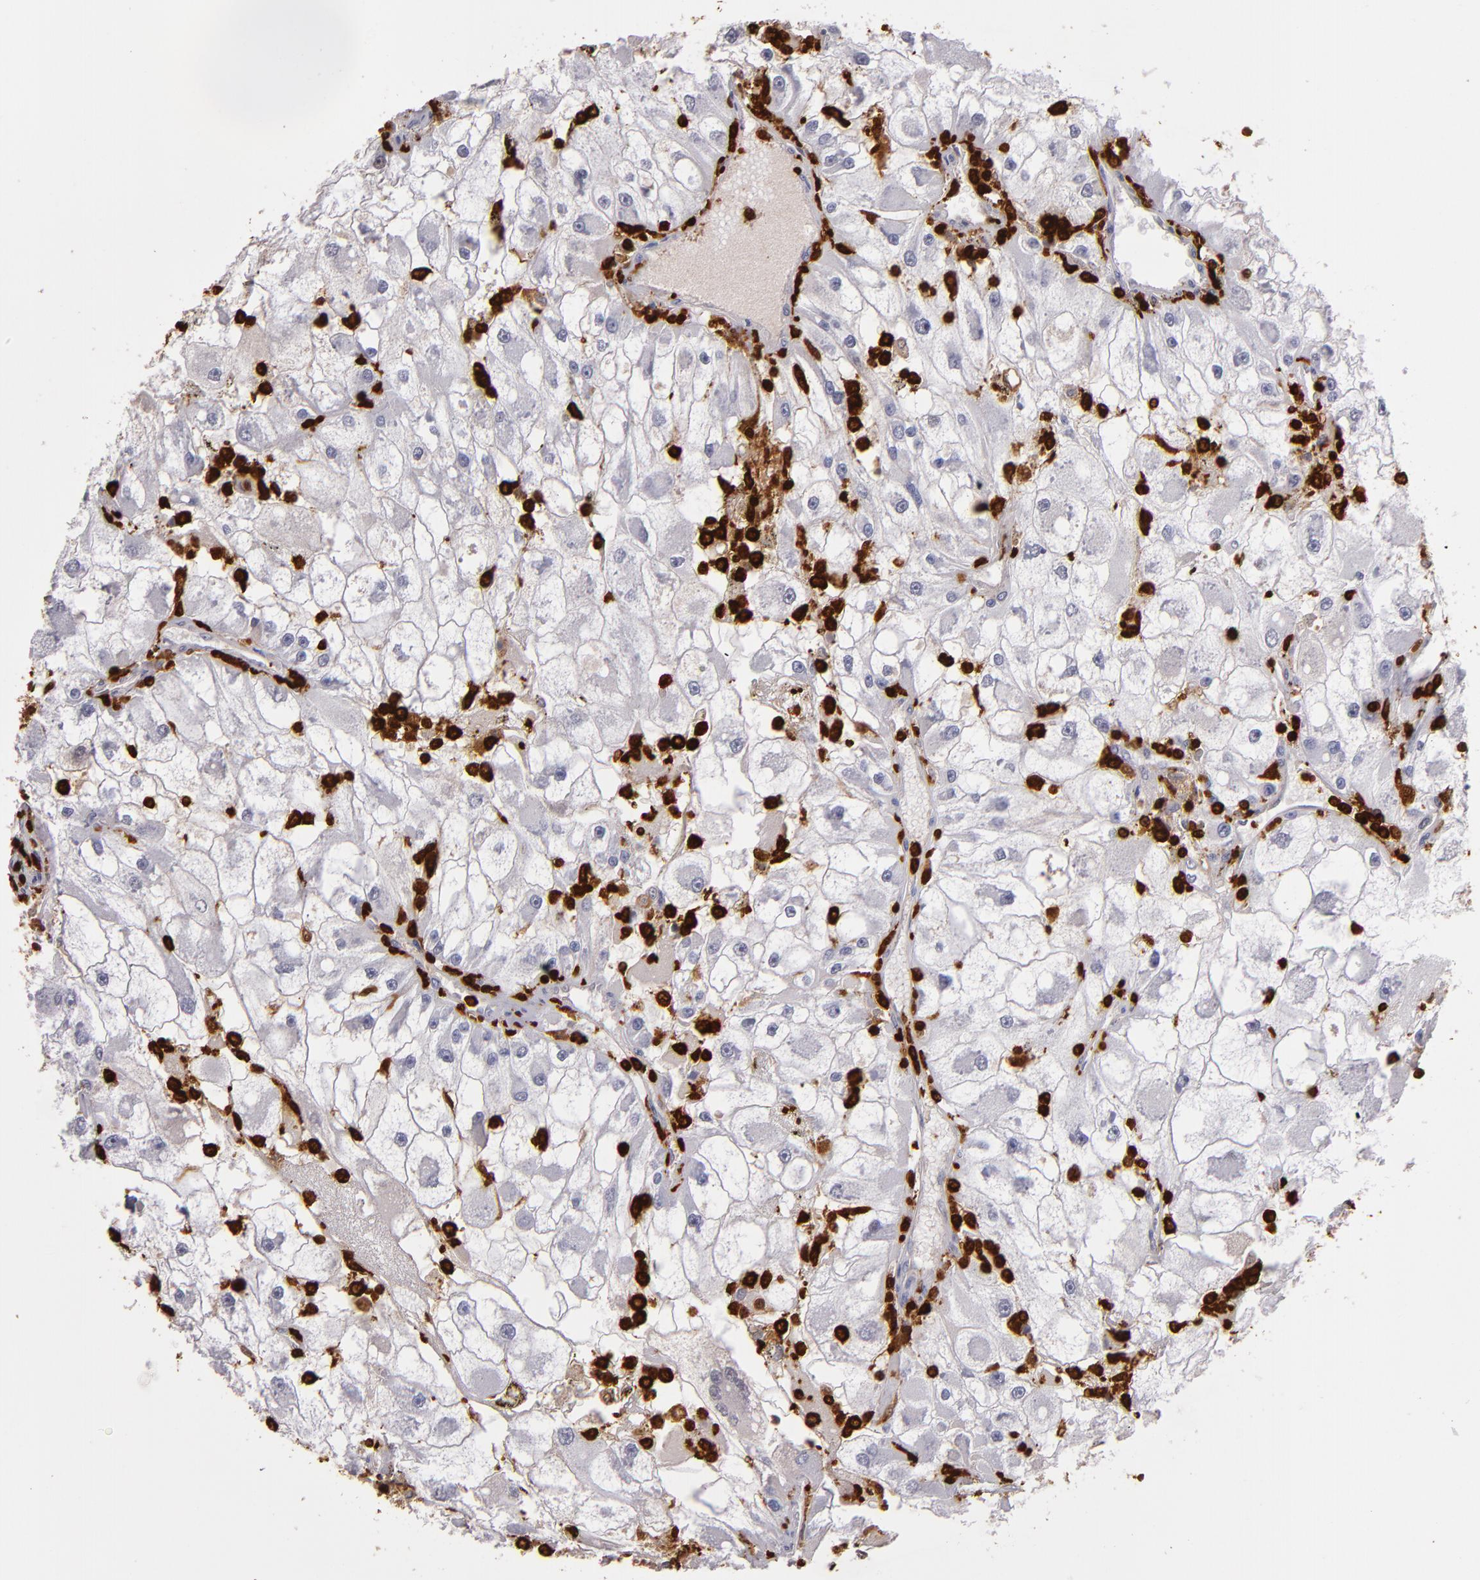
{"staining": {"intensity": "negative", "quantity": "none", "location": "none"}, "tissue": "renal cancer", "cell_type": "Tumor cells", "image_type": "cancer", "snomed": [{"axis": "morphology", "description": "Adenocarcinoma, NOS"}, {"axis": "topography", "description": "Kidney"}], "caption": "Immunohistochemistry image of neoplastic tissue: human renal adenocarcinoma stained with DAB (3,3'-diaminobenzidine) reveals no significant protein staining in tumor cells. The staining is performed using DAB brown chromogen with nuclei counter-stained in using hematoxylin.", "gene": "WAS", "patient": {"sex": "female", "age": 73}}